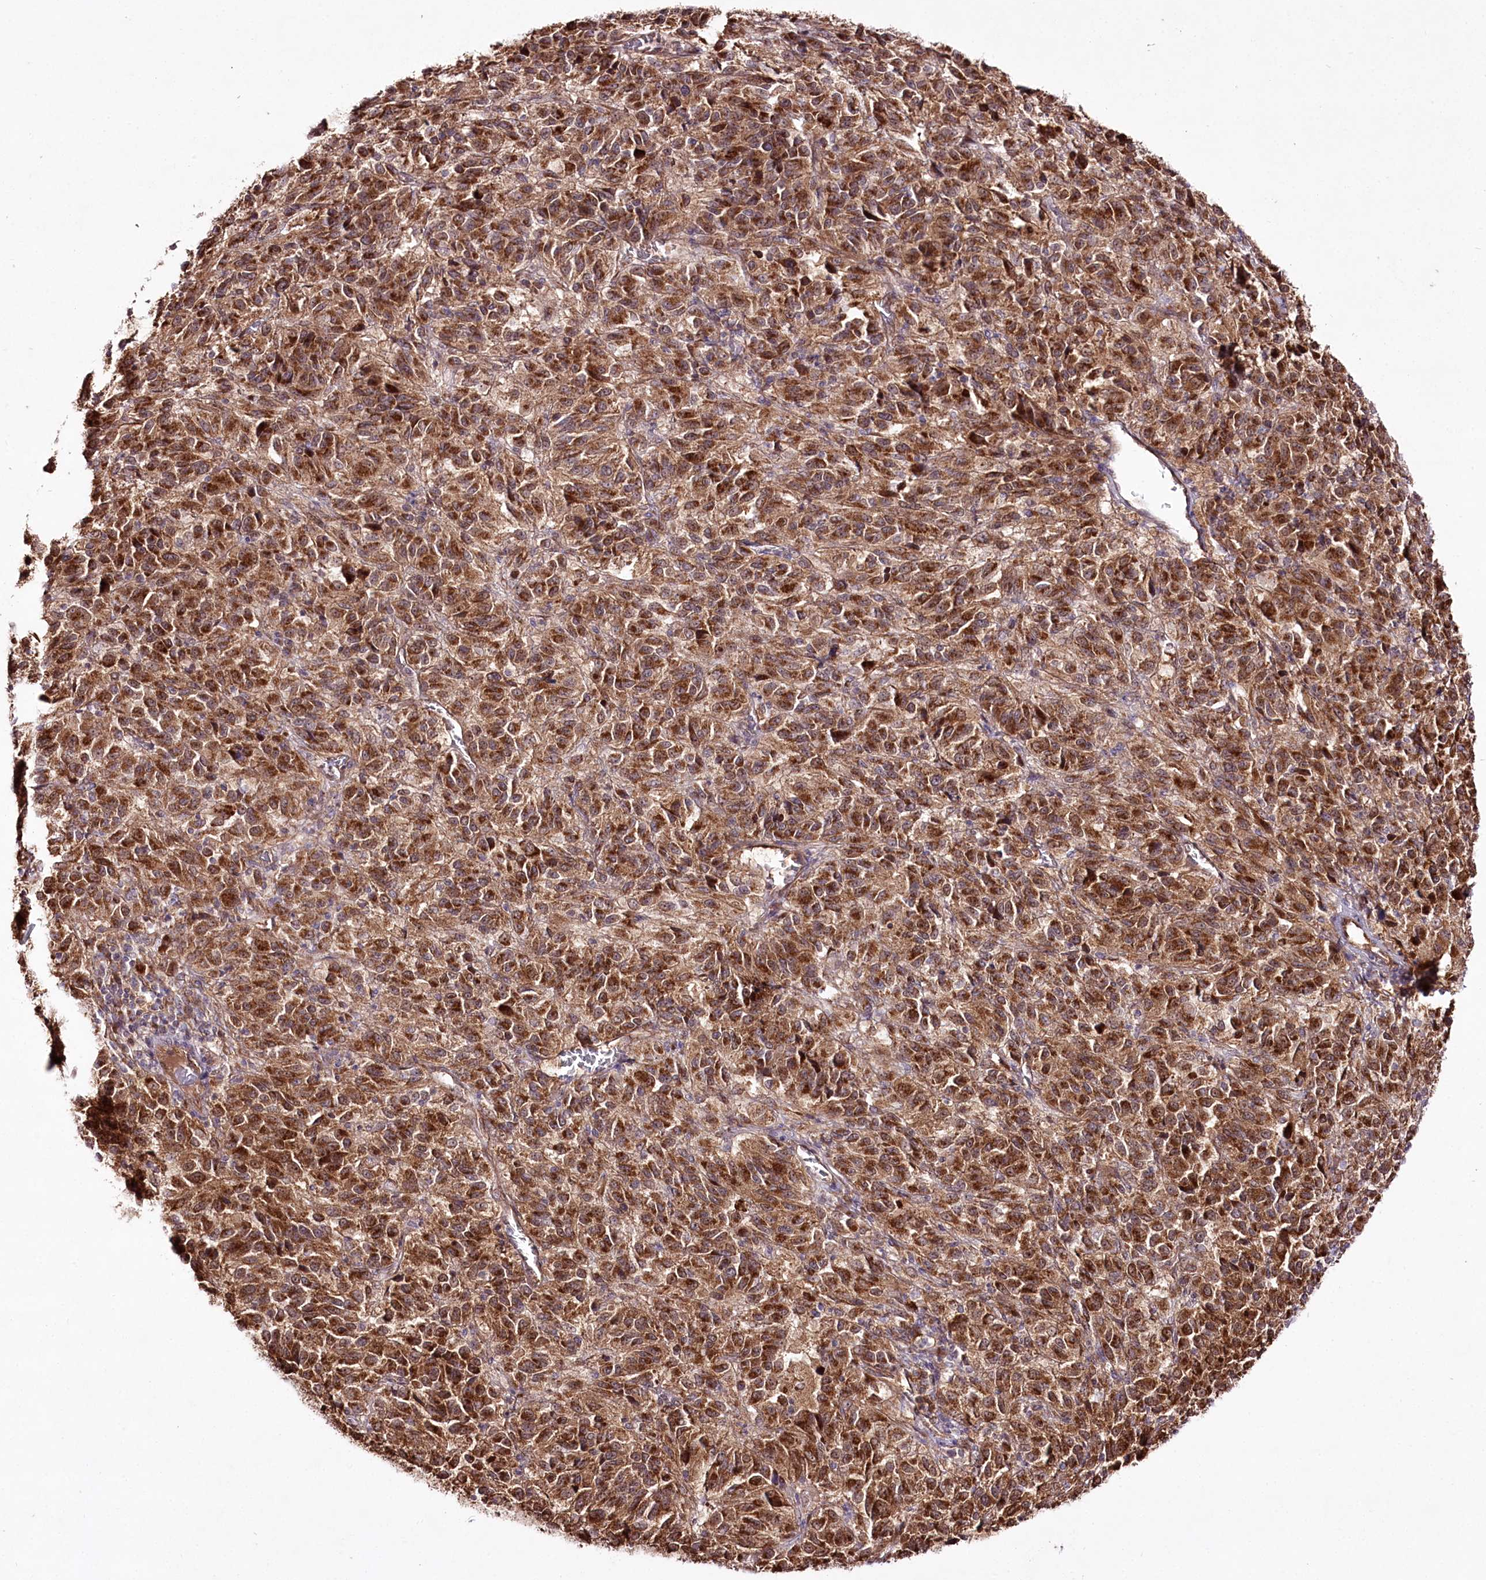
{"staining": {"intensity": "moderate", "quantity": ">75%", "location": "cytoplasmic/membranous"}, "tissue": "melanoma", "cell_type": "Tumor cells", "image_type": "cancer", "snomed": [{"axis": "morphology", "description": "Malignant melanoma, Metastatic site"}, {"axis": "topography", "description": "Lung"}], "caption": "Immunohistochemistry (IHC) (DAB (3,3'-diaminobenzidine)) staining of melanoma demonstrates moderate cytoplasmic/membranous protein staining in approximately >75% of tumor cells. The staining is performed using DAB brown chromogen to label protein expression. The nuclei are counter-stained blue using hematoxylin.", "gene": "REXO2", "patient": {"sex": "male", "age": 64}}